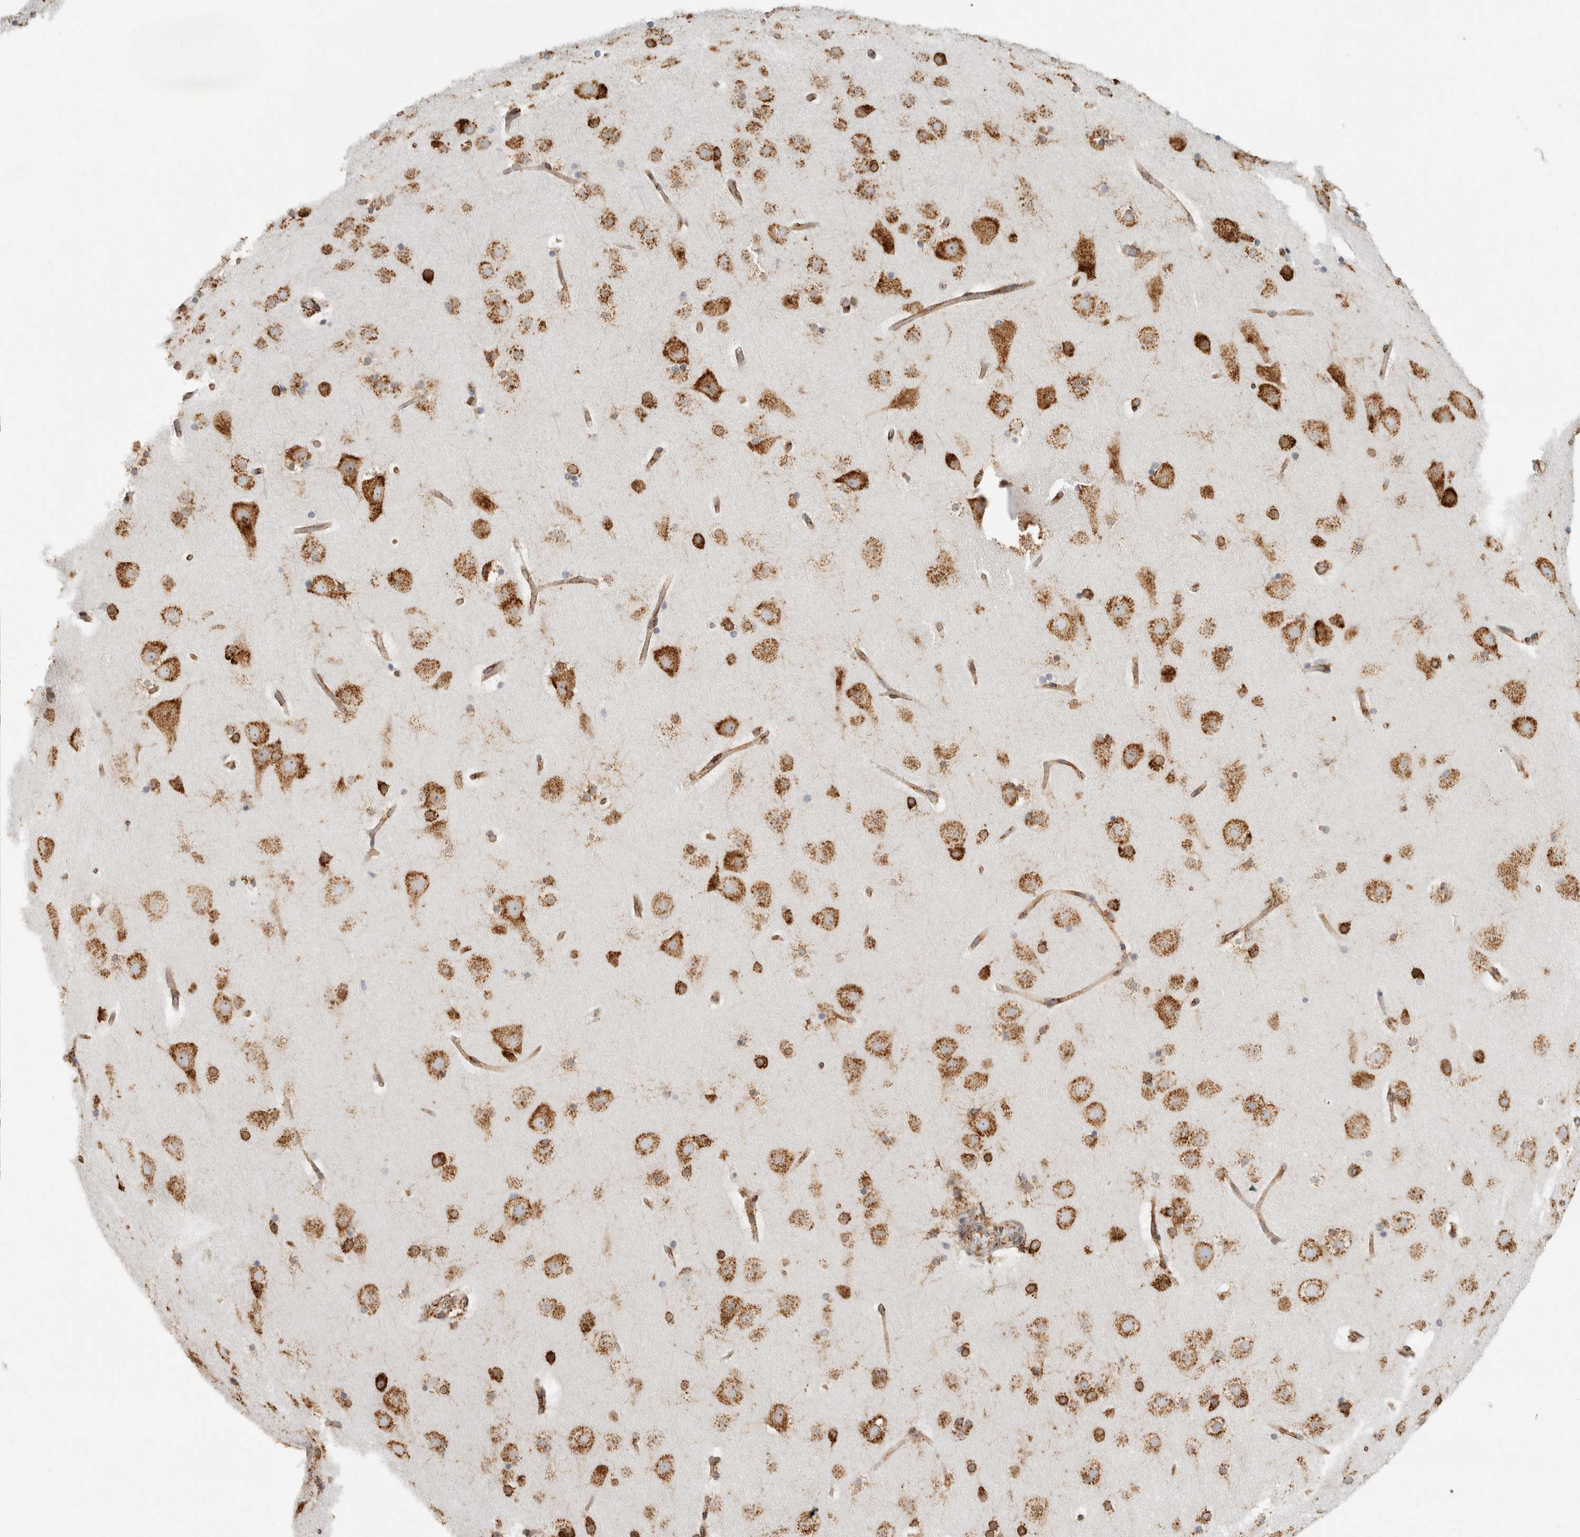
{"staining": {"intensity": "moderate", "quantity": ">75%", "location": "cytoplasmic/membranous"}, "tissue": "cerebral cortex", "cell_type": "Endothelial cells", "image_type": "normal", "snomed": [{"axis": "morphology", "description": "Normal tissue, NOS"}, {"axis": "topography", "description": "Cerebral cortex"}], "caption": "An IHC micrograph of normal tissue is shown. Protein staining in brown shows moderate cytoplasmic/membranous positivity in cerebral cortex within endothelial cells. (Brightfield microscopy of DAB IHC at high magnification).", "gene": "OSTN", "patient": {"sex": "male", "age": 57}}